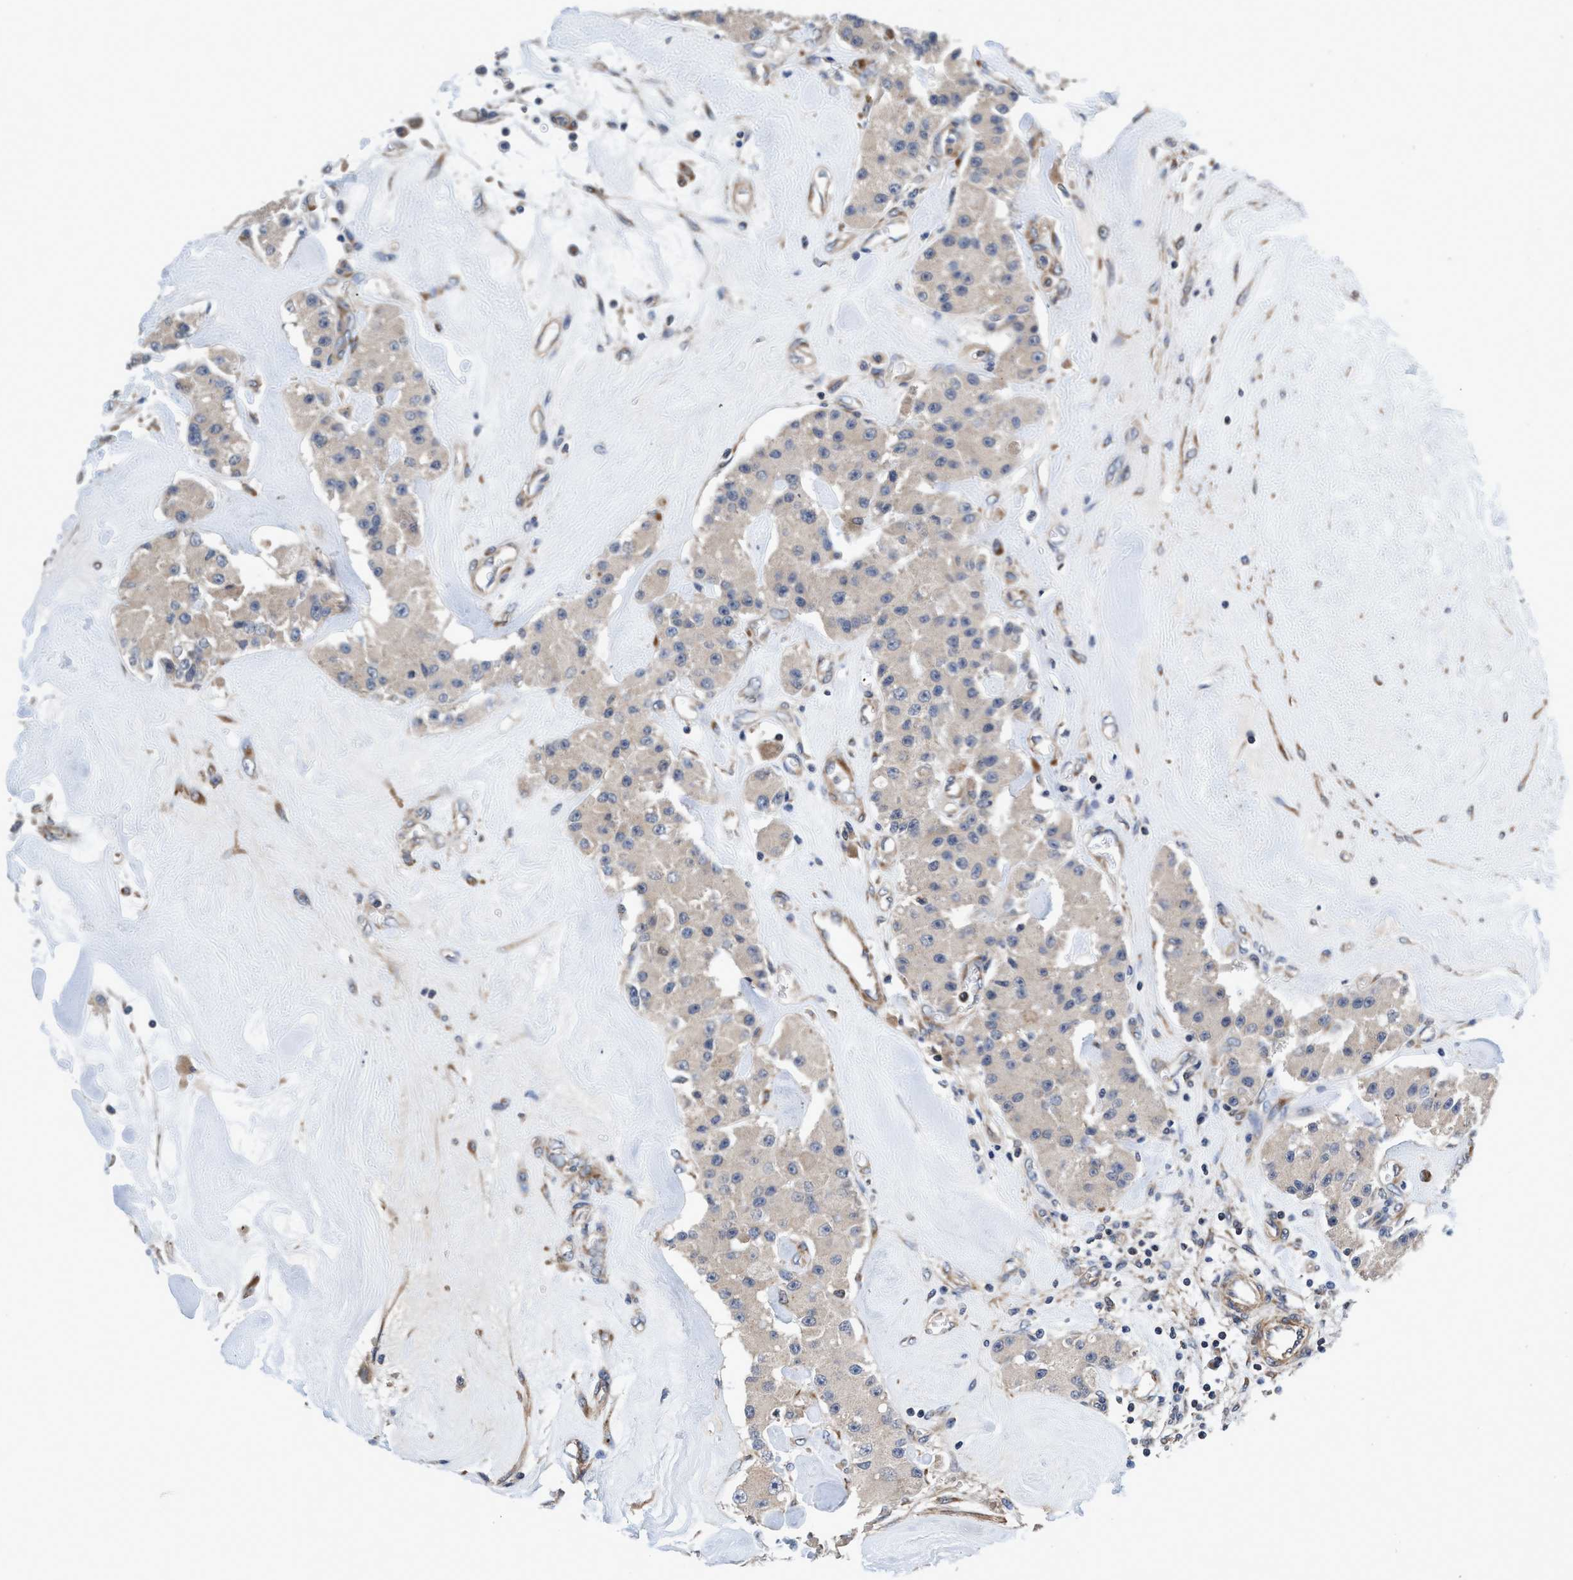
{"staining": {"intensity": "weak", "quantity": "<25%", "location": "cytoplasmic/membranous"}, "tissue": "carcinoid", "cell_type": "Tumor cells", "image_type": "cancer", "snomed": [{"axis": "morphology", "description": "Carcinoid, malignant, NOS"}, {"axis": "topography", "description": "Pancreas"}], "caption": "A high-resolution image shows immunohistochemistry staining of carcinoid (malignant), which demonstrates no significant staining in tumor cells.", "gene": "CALCOCO2", "patient": {"sex": "male", "age": 41}}